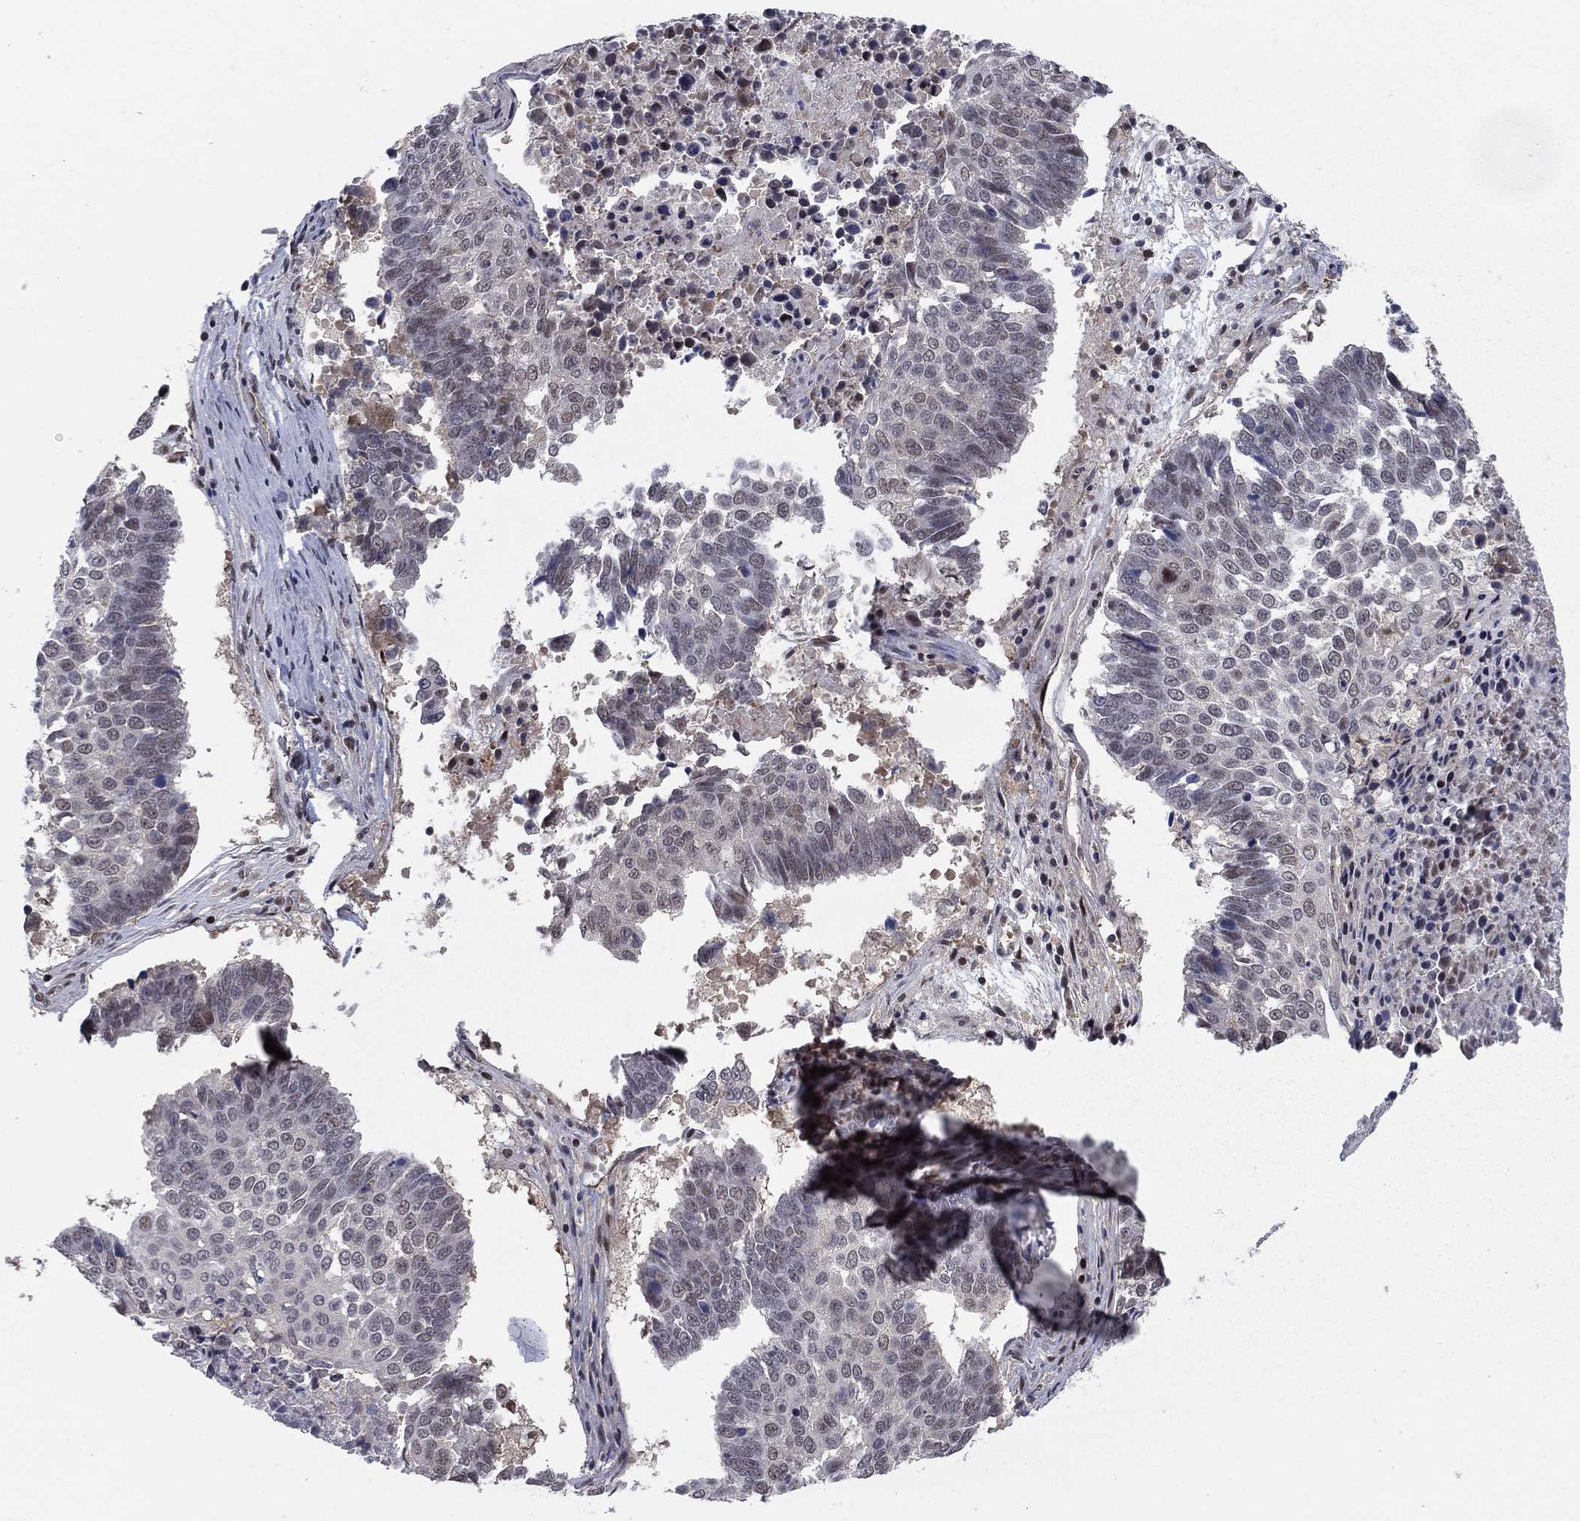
{"staining": {"intensity": "negative", "quantity": "none", "location": "none"}, "tissue": "lung cancer", "cell_type": "Tumor cells", "image_type": "cancer", "snomed": [{"axis": "morphology", "description": "Squamous cell carcinoma, NOS"}, {"axis": "topography", "description": "Lung"}], "caption": "Protein analysis of lung cancer reveals no significant positivity in tumor cells.", "gene": "PSMC1", "patient": {"sex": "male", "age": 73}}